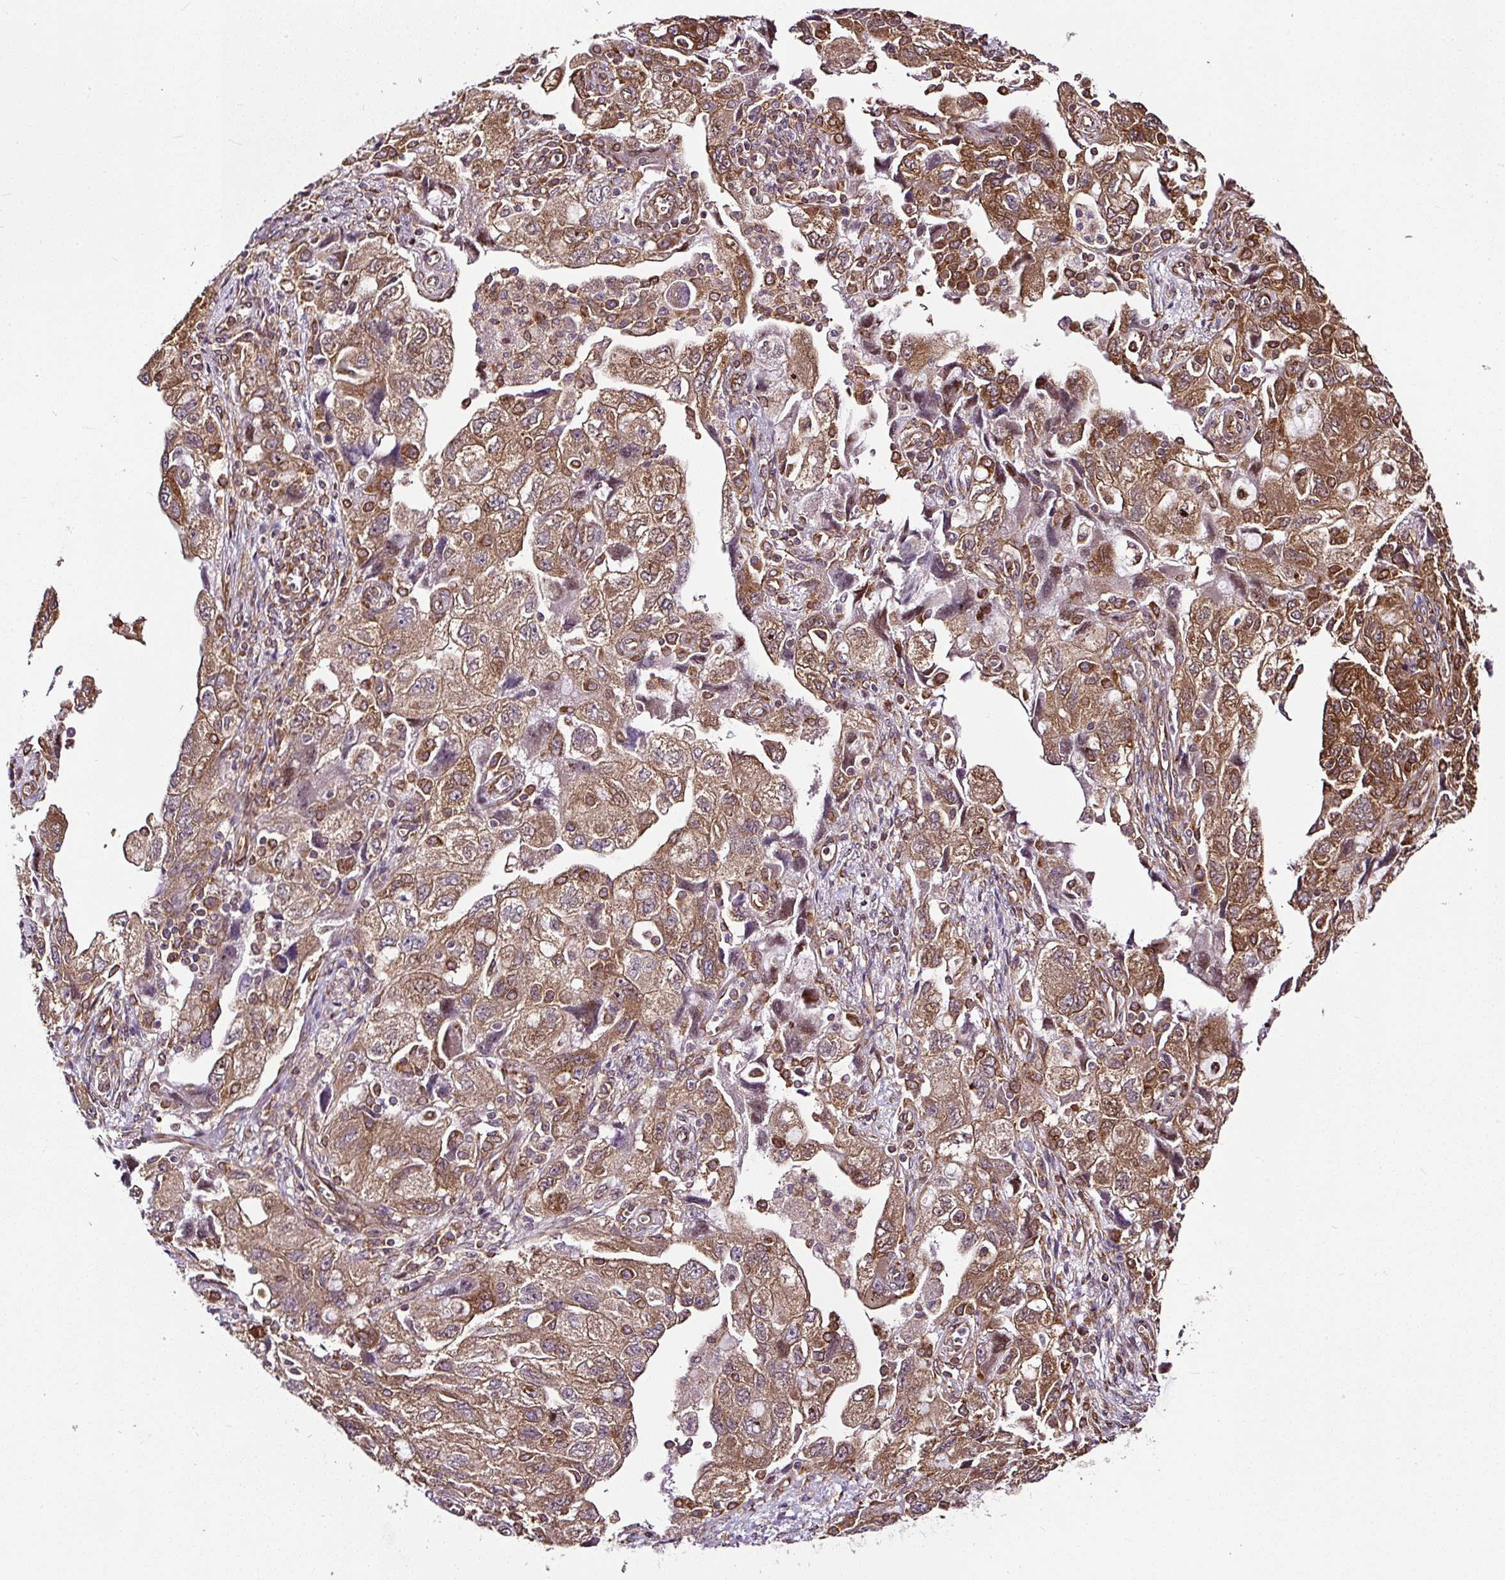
{"staining": {"intensity": "moderate", "quantity": ">75%", "location": "cytoplasmic/membranous"}, "tissue": "ovarian cancer", "cell_type": "Tumor cells", "image_type": "cancer", "snomed": [{"axis": "morphology", "description": "Carcinoma, NOS"}, {"axis": "morphology", "description": "Cystadenocarcinoma, serous, NOS"}, {"axis": "topography", "description": "Ovary"}], "caption": "Protein analysis of ovarian cancer (serous cystadenocarcinoma) tissue displays moderate cytoplasmic/membranous positivity in approximately >75% of tumor cells. The staining was performed using DAB (3,3'-diaminobenzidine), with brown indicating positive protein expression. Nuclei are stained blue with hematoxylin.", "gene": "KDM4E", "patient": {"sex": "female", "age": 69}}